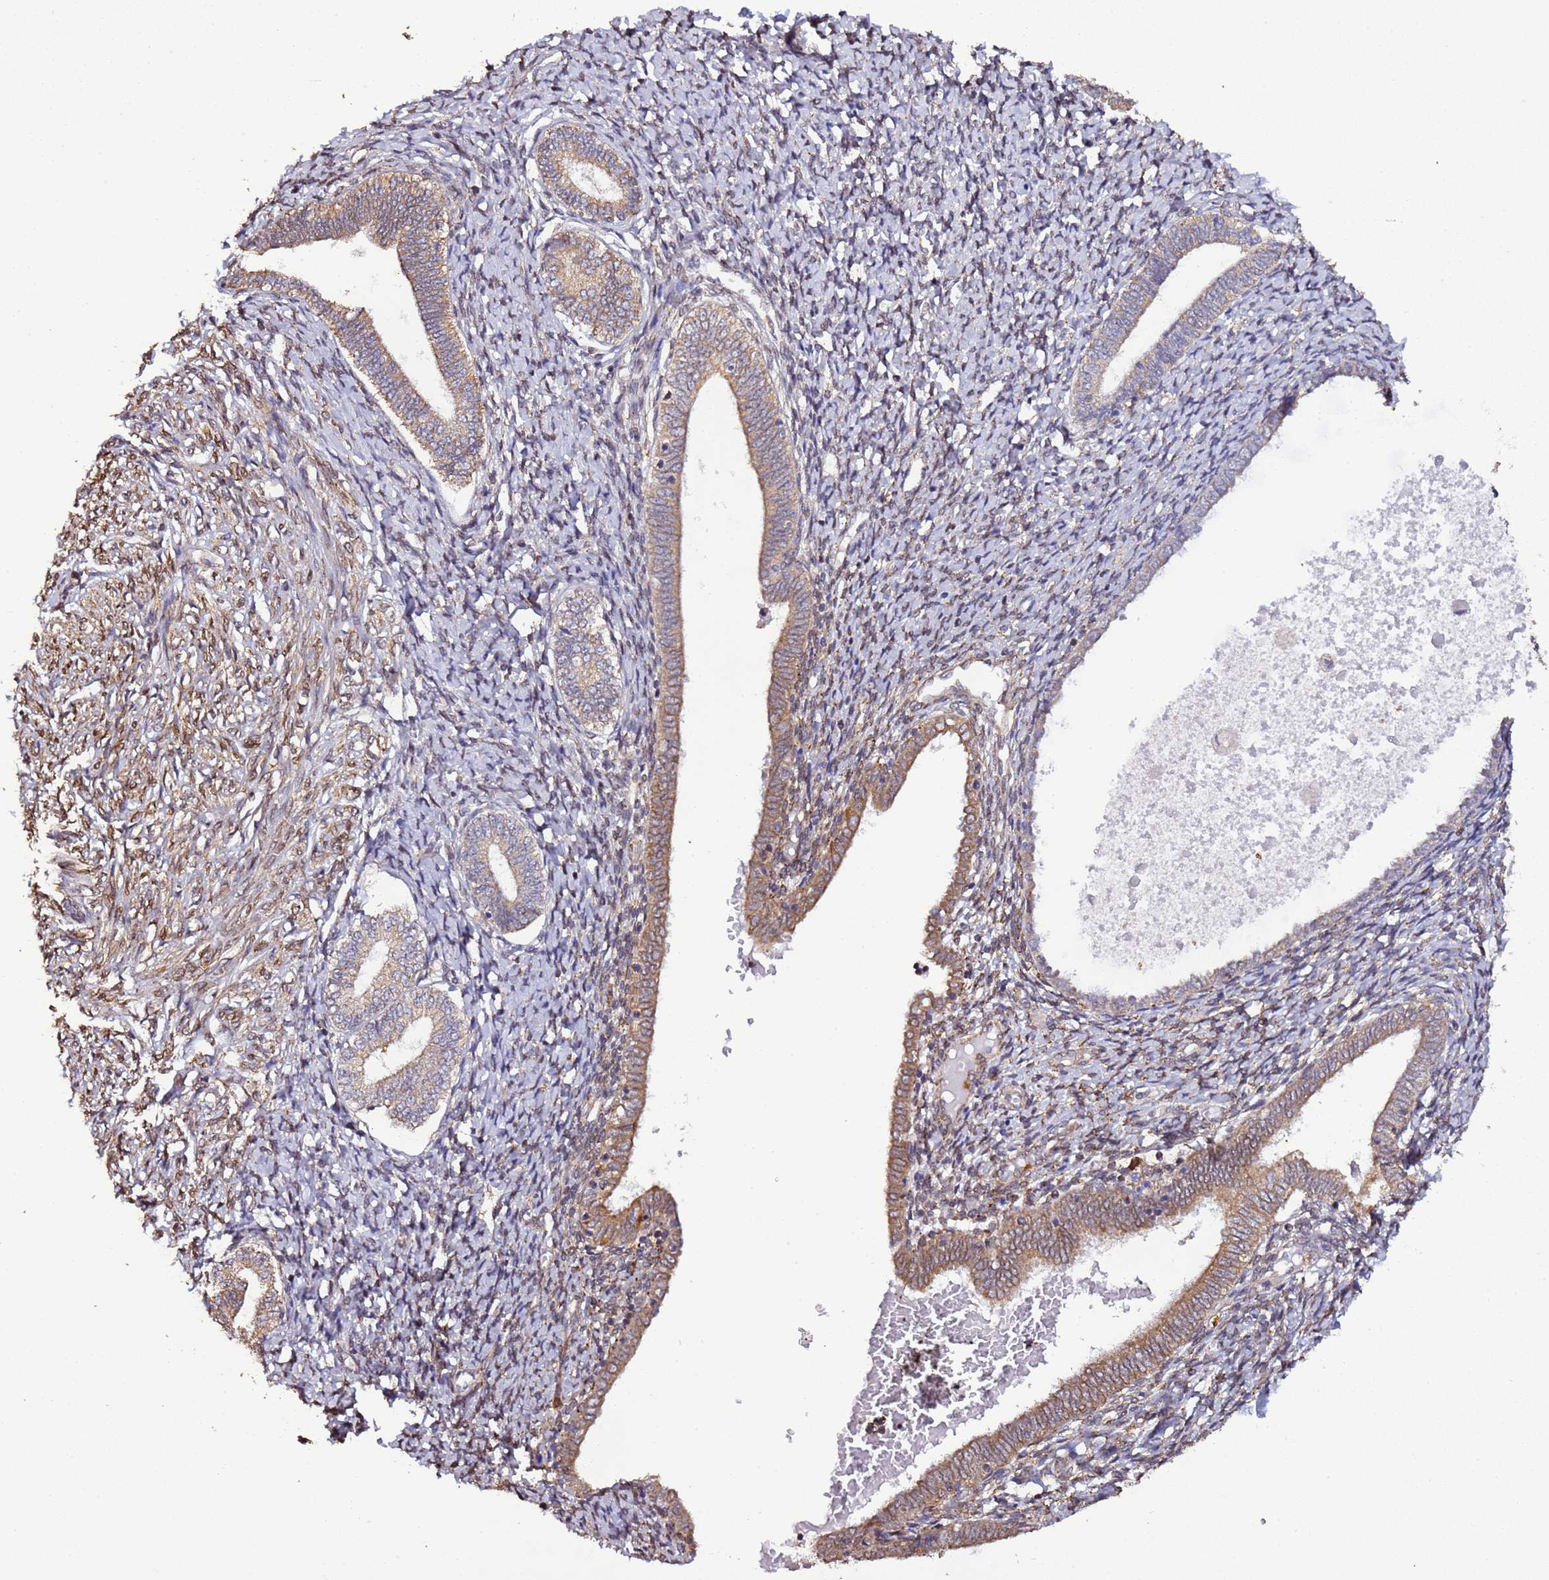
{"staining": {"intensity": "weak", "quantity": "<25%", "location": "cytoplasmic/membranous"}, "tissue": "endometrium", "cell_type": "Cells in endometrial stroma", "image_type": "normal", "snomed": [{"axis": "morphology", "description": "Normal tissue, NOS"}, {"axis": "topography", "description": "Endometrium"}], "caption": "High power microscopy micrograph of an immunohistochemistry photomicrograph of benign endometrium, revealing no significant staining in cells in endometrial stroma. (DAB (3,3'-diaminobenzidine) IHC, high magnification).", "gene": "SLC41A3", "patient": {"sex": "female", "age": 72}}